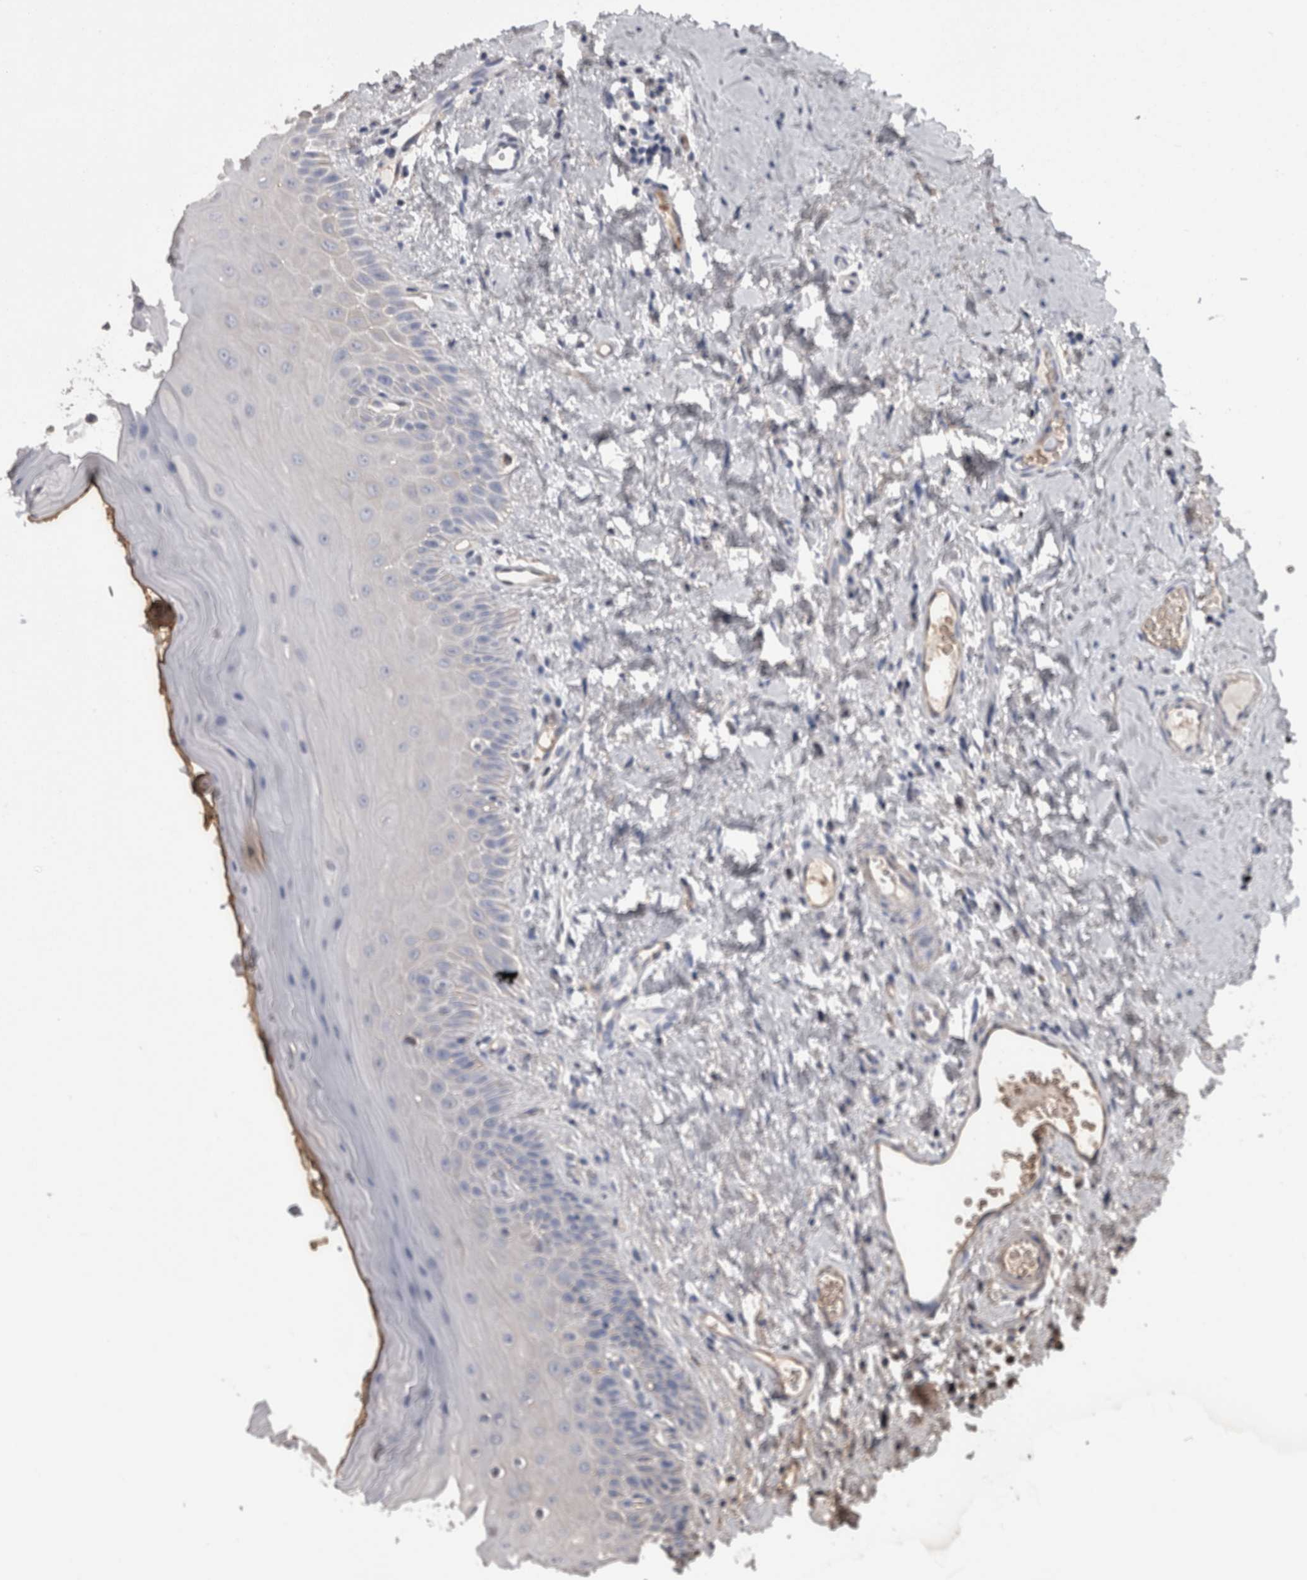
{"staining": {"intensity": "negative", "quantity": "none", "location": "none"}, "tissue": "oral mucosa", "cell_type": "Squamous epithelial cells", "image_type": "normal", "snomed": [{"axis": "morphology", "description": "Normal tissue, NOS"}, {"axis": "topography", "description": "Oral tissue"}], "caption": "Protein analysis of benign oral mucosa displays no significant positivity in squamous epithelial cells.", "gene": "STC1", "patient": {"sex": "male", "age": 66}}